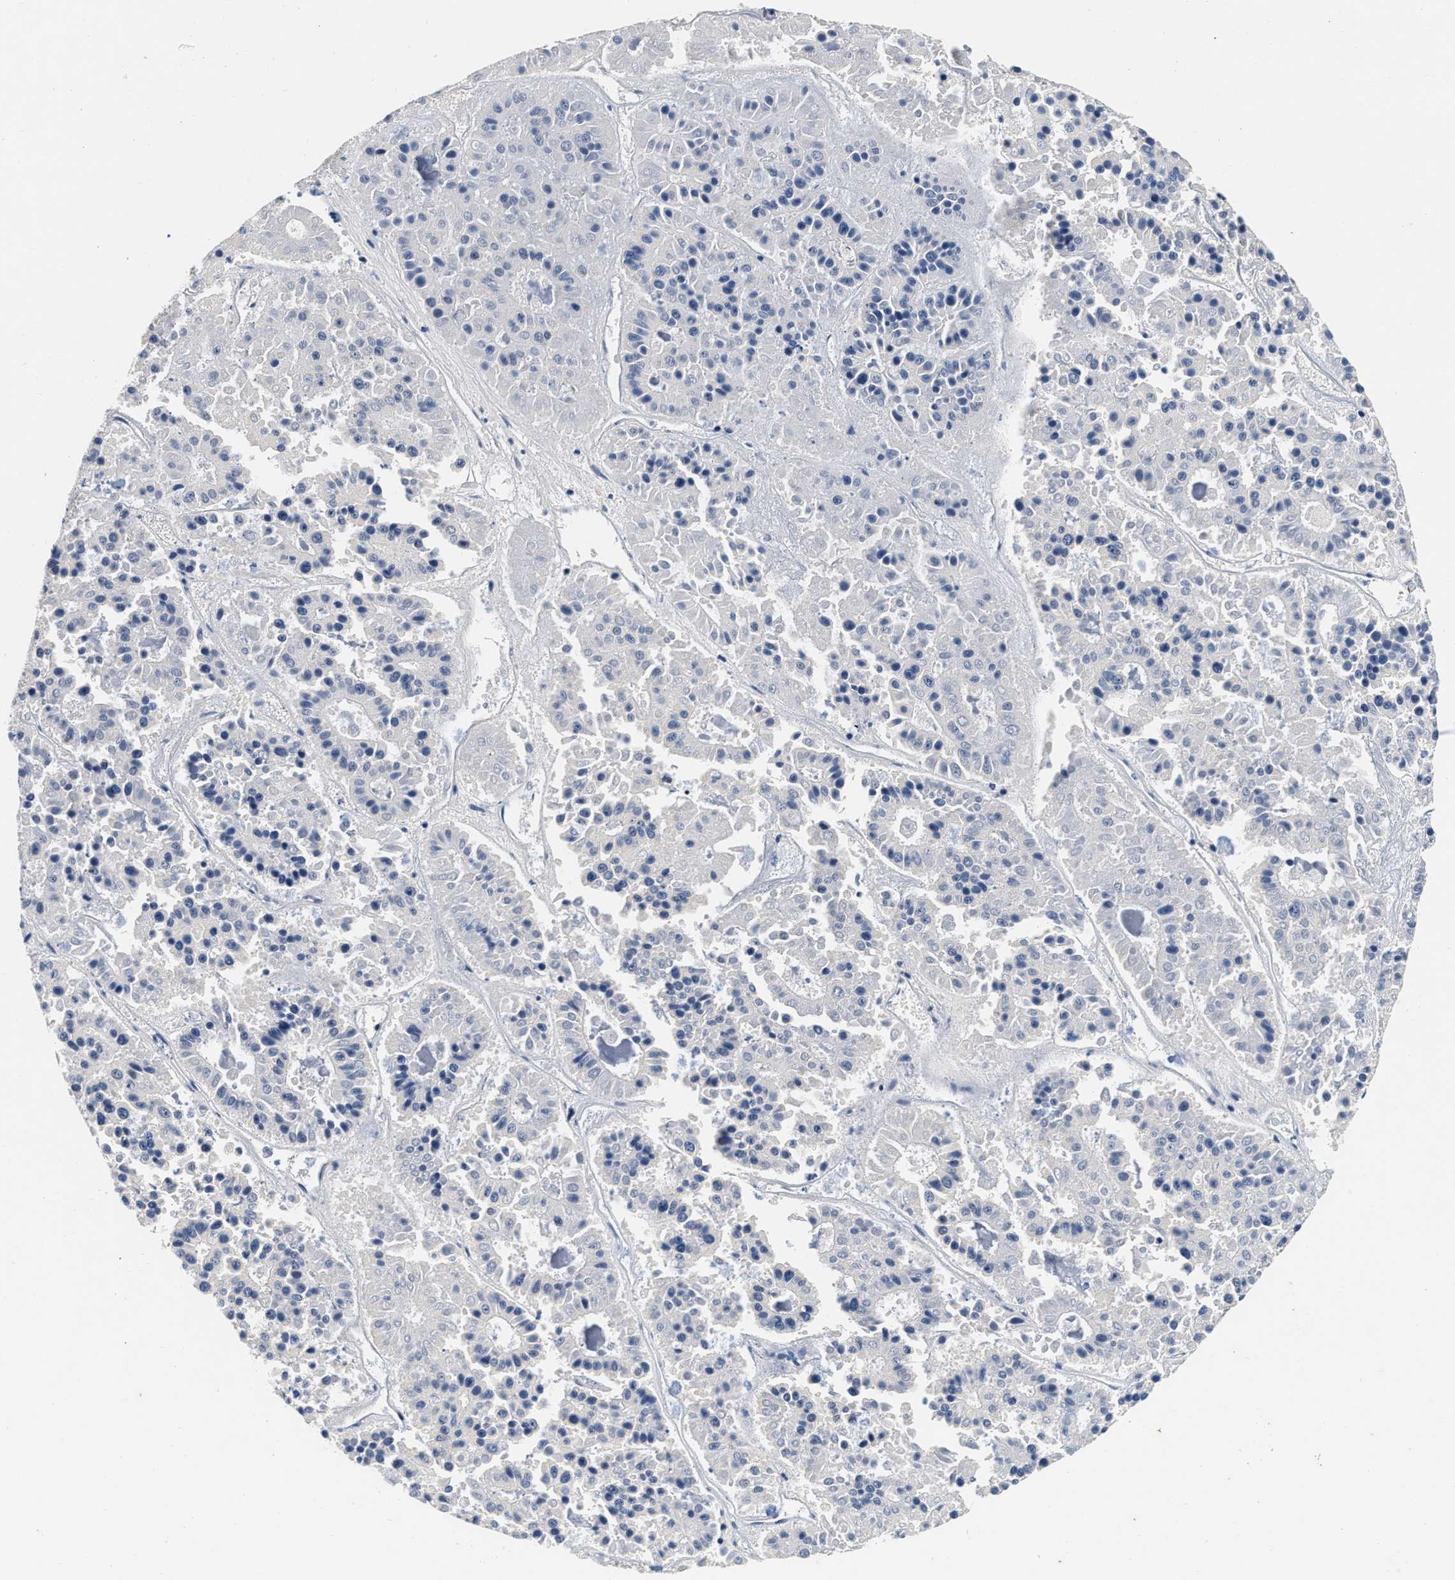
{"staining": {"intensity": "negative", "quantity": "none", "location": "none"}, "tissue": "pancreatic cancer", "cell_type": "Tumor cells", "image_type": "cancer", "snomed": [{"axis": "morphology", "description": "Adenocarcinoma, NOS"}, {"axis": "topography", "description": "Pancreas"}], "caption": "Pancreatic cancer stained for a protein using immunohistochemistry (IHC) shows no positivity tumor cells.", "gene": "ABCG8", "patient": {"sex": "male", "age": 50}}